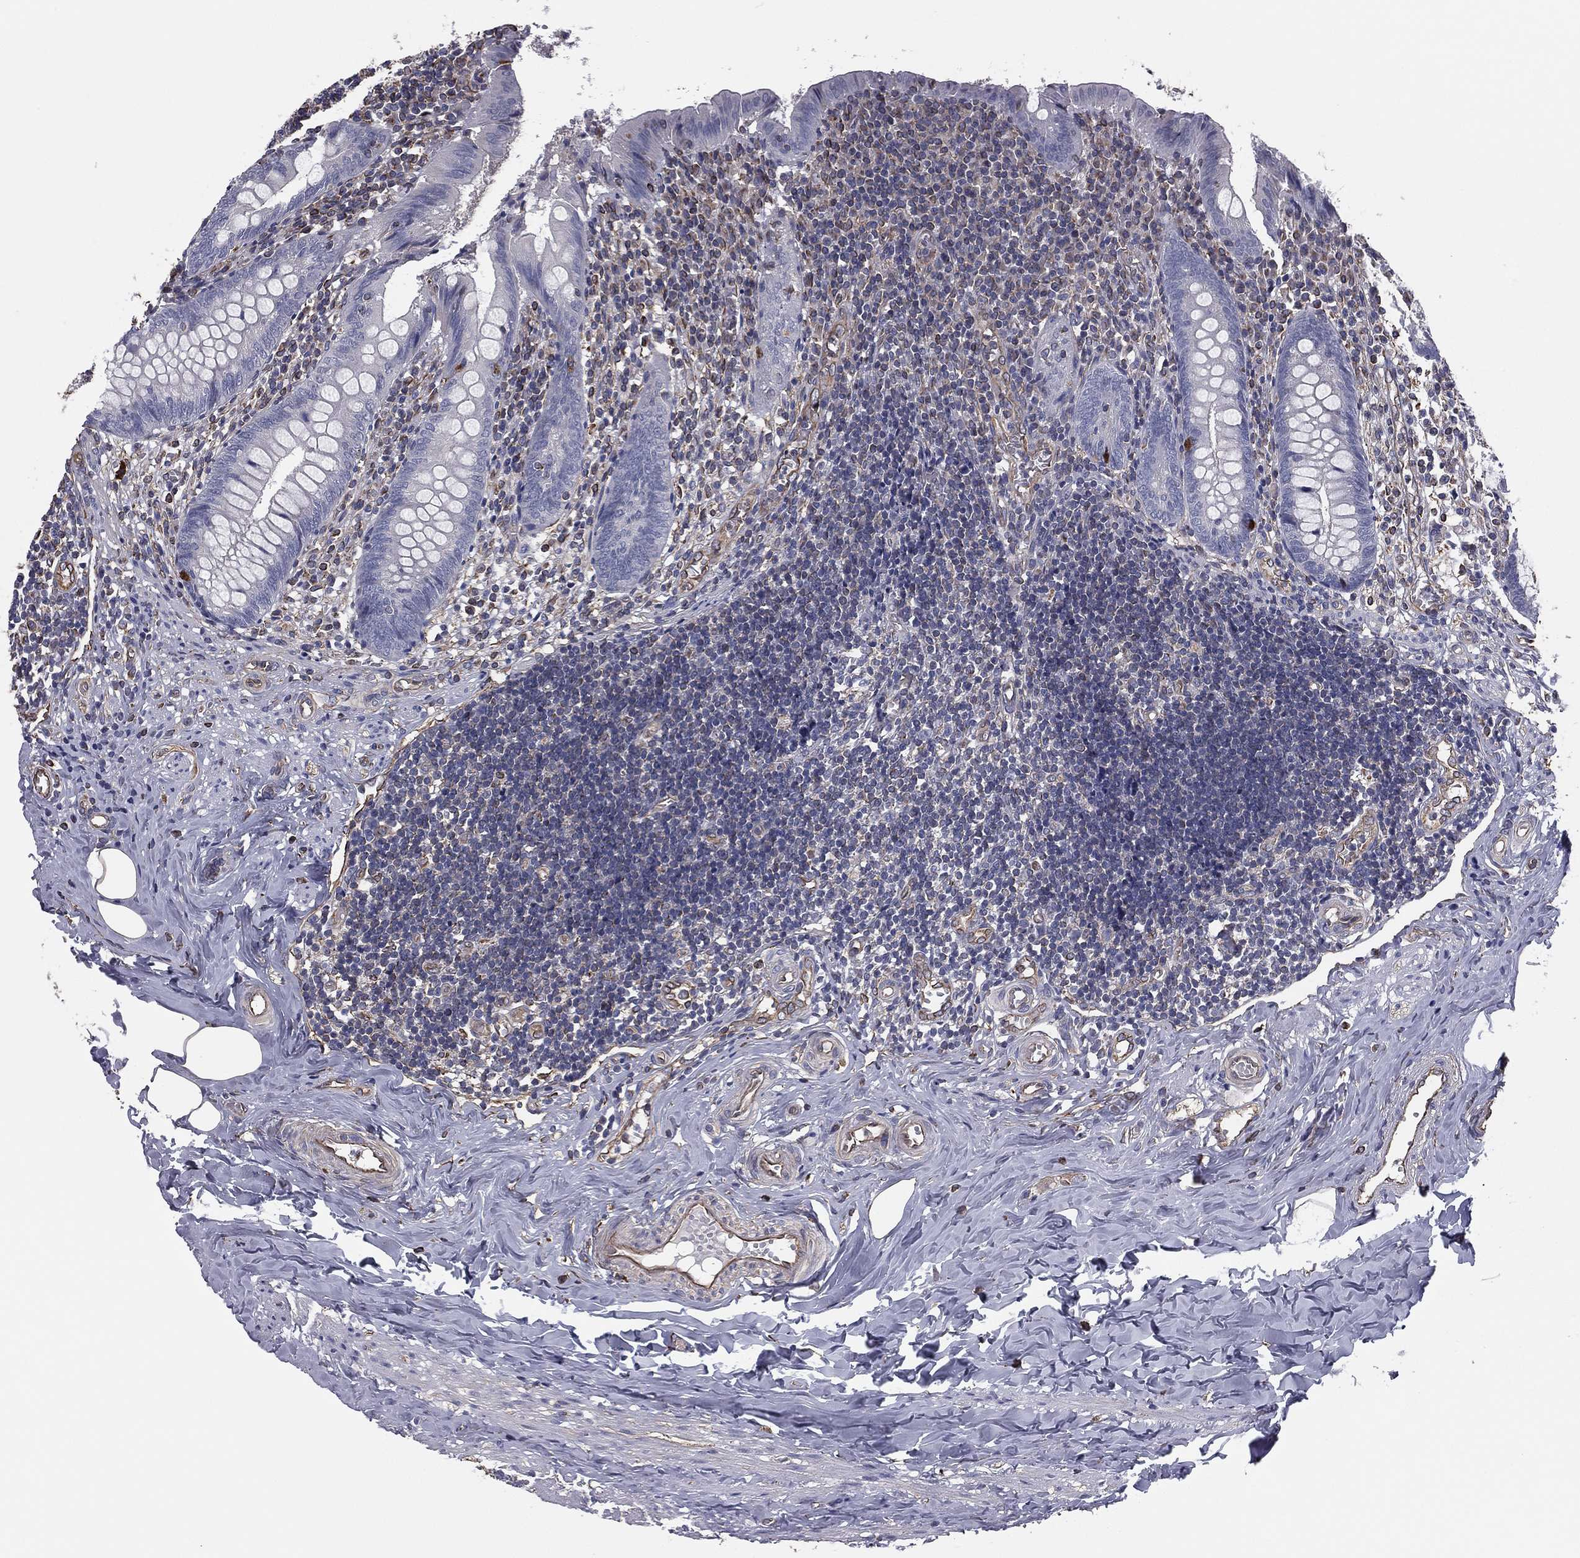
{"staining": {"intensity": "negative", "quantity": "none", "location": "none"}, "tissue": "appendix", "cell_type": "Glandular cells", "image_type": "normal", "snomed": [{"axis": "morphology", "description": "Normal tissue, NOS"}, {"axis": "topography", "description": "Appendix"}], "caption": "Immunohistochemistry of unremarkable appendix exhibits no positivity in glandular cells.", "gene": "SCUBE1", "patient": {"sex": "female", "age": 23}}